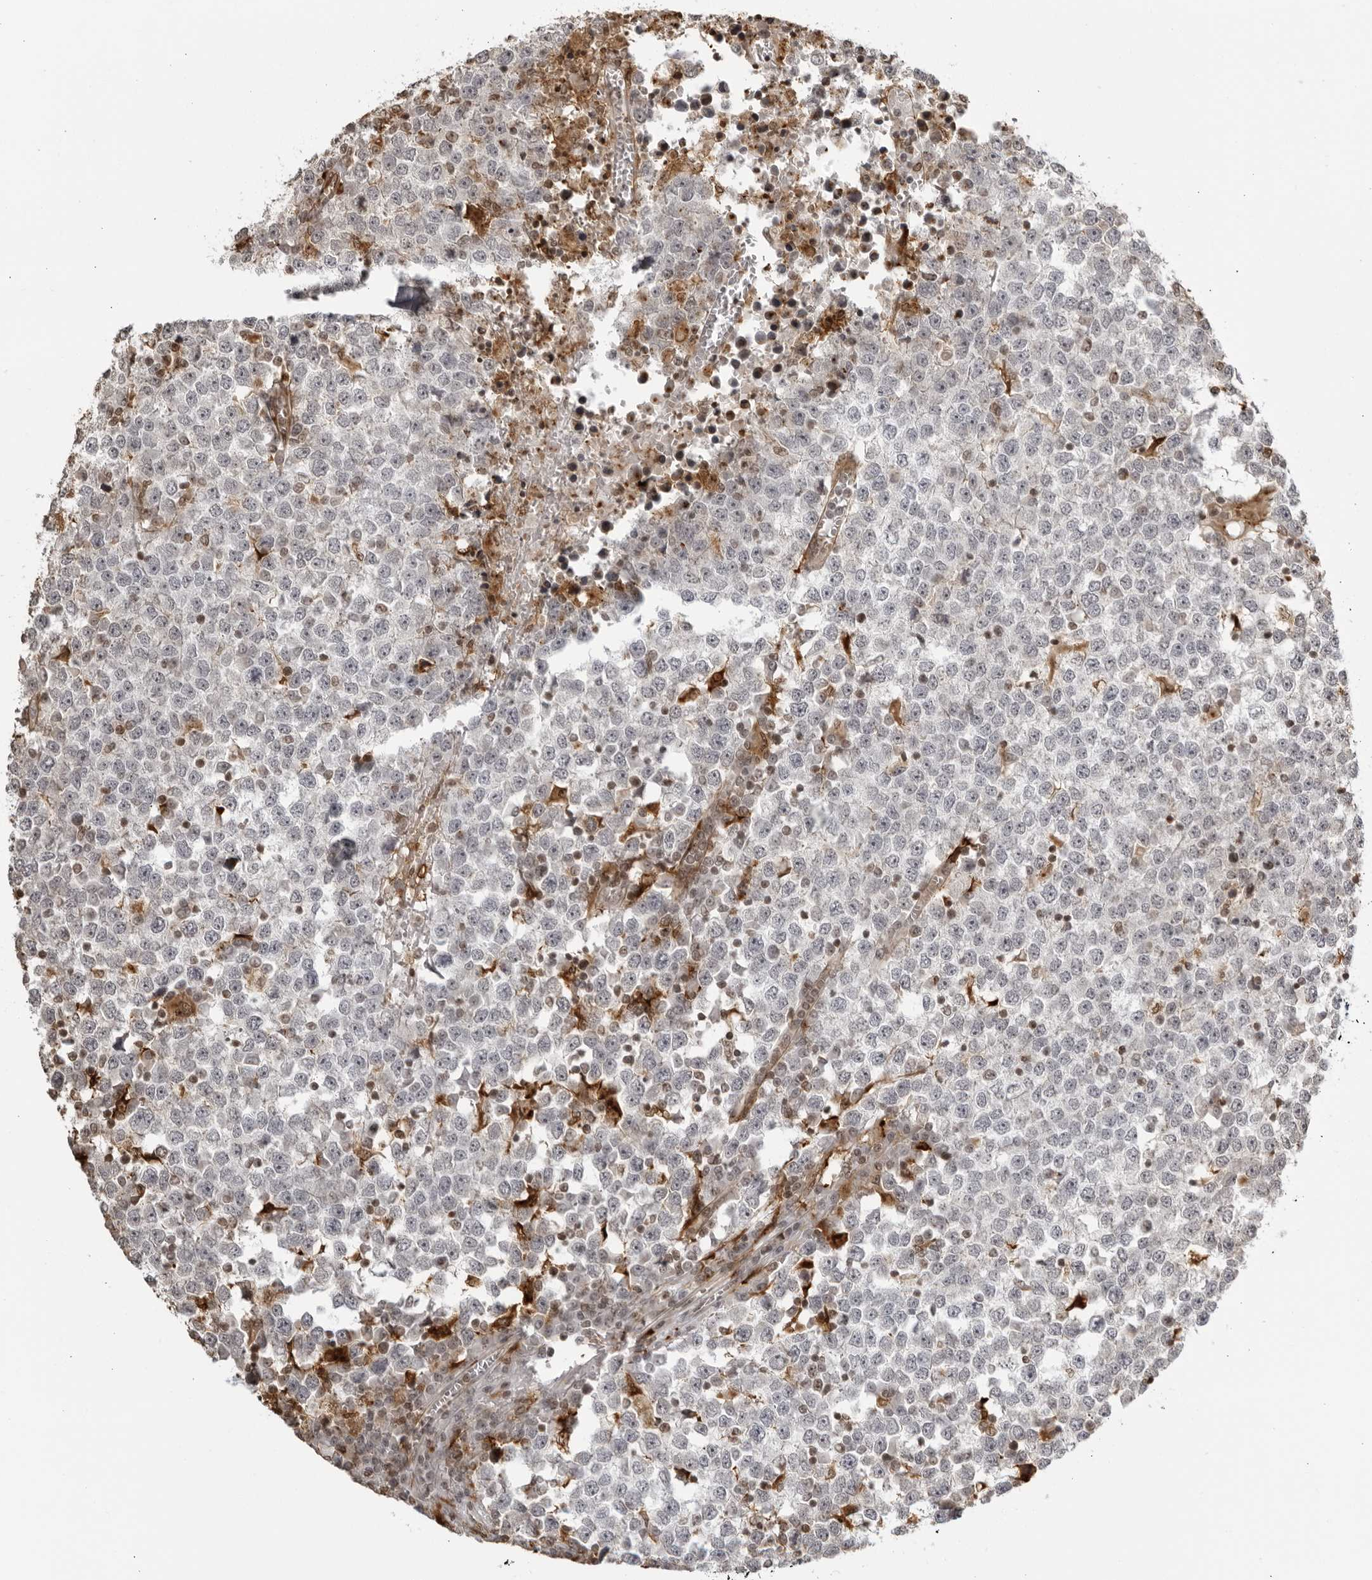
{"staining": {"intensity": "negative", "quantity": "none", "location": "none"}, "tissue": "testis cancer", "cell_type": "Tumor cells", "image_type": "cancer", "snomed": [{"axis": "morphology", "description": "Seminoma, NOS"}, {"axis": "topography", "description": "Testis"}], "caption": "This is a image of IHC staining of testis seminoma, which shows no staining in tumor cells. The staining is performed using DAB brown chromogen with nuclei counter-stained in using hematoxylin.", "gene": "TCF21", "patient": {"sex": "male", "age": 65}}